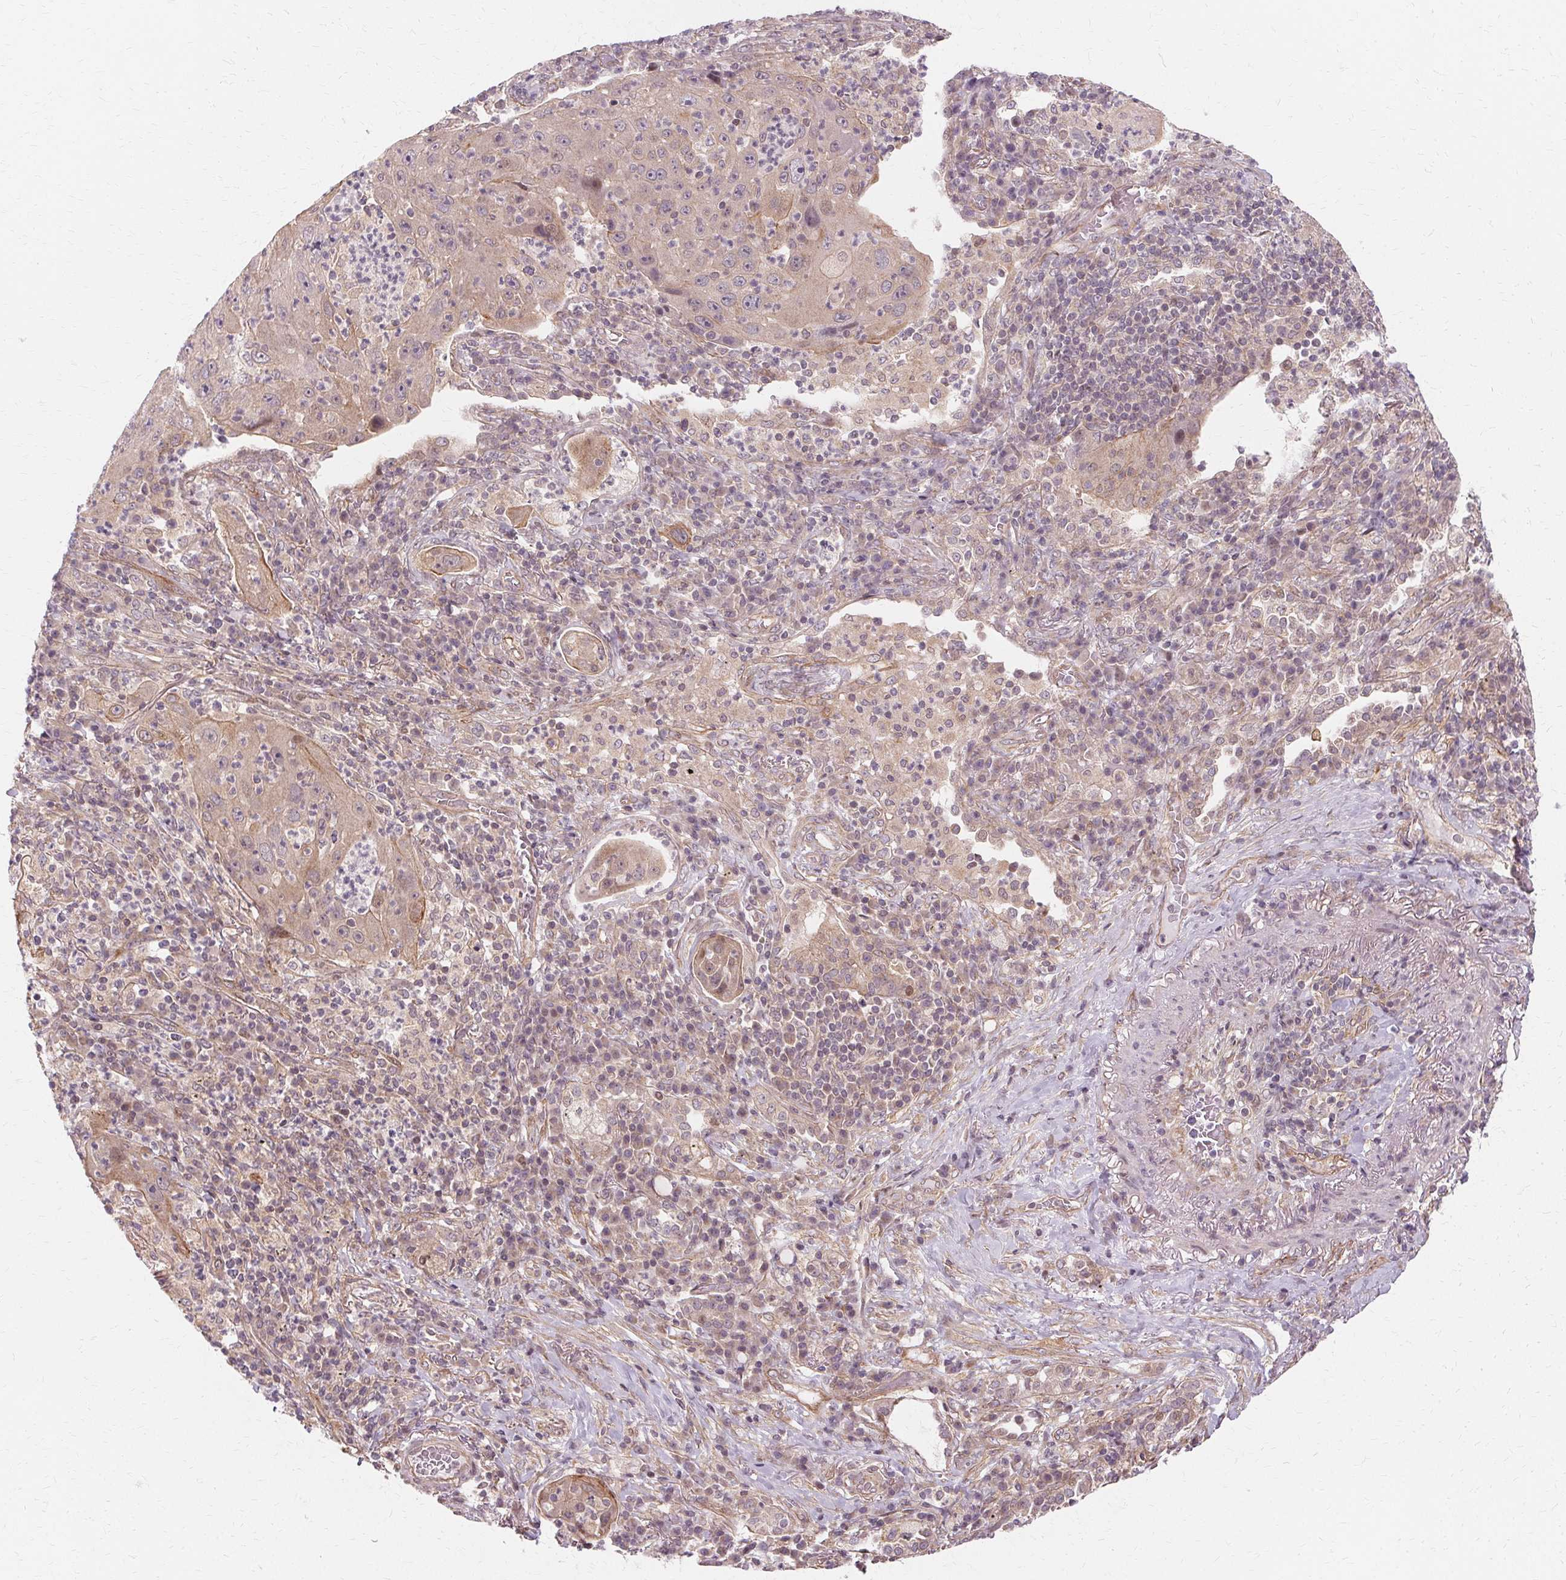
{"staining": {"intensity": "negative", "quantity": "none", "location": "none"}, "tissue": "lung cancer", "cell_type": "Tumor cells", "image_type": "cancer", "snomed": [{"axis": "morphology", "description": "Squamous cell carcinoma, NOS"}, {"axis": "topography", "description": "Lung"}], "caption": "High magnification brightfield microscopy of lung cancer (squamous cell carcinoma) stained with DAB (3,3'-diaminobenzidine) (brown) and counterstained with hematoxylin (blue): tumor cells show no significant staining.", "gene": "USP8", "patient": {"sex": "female", "age": 59}}